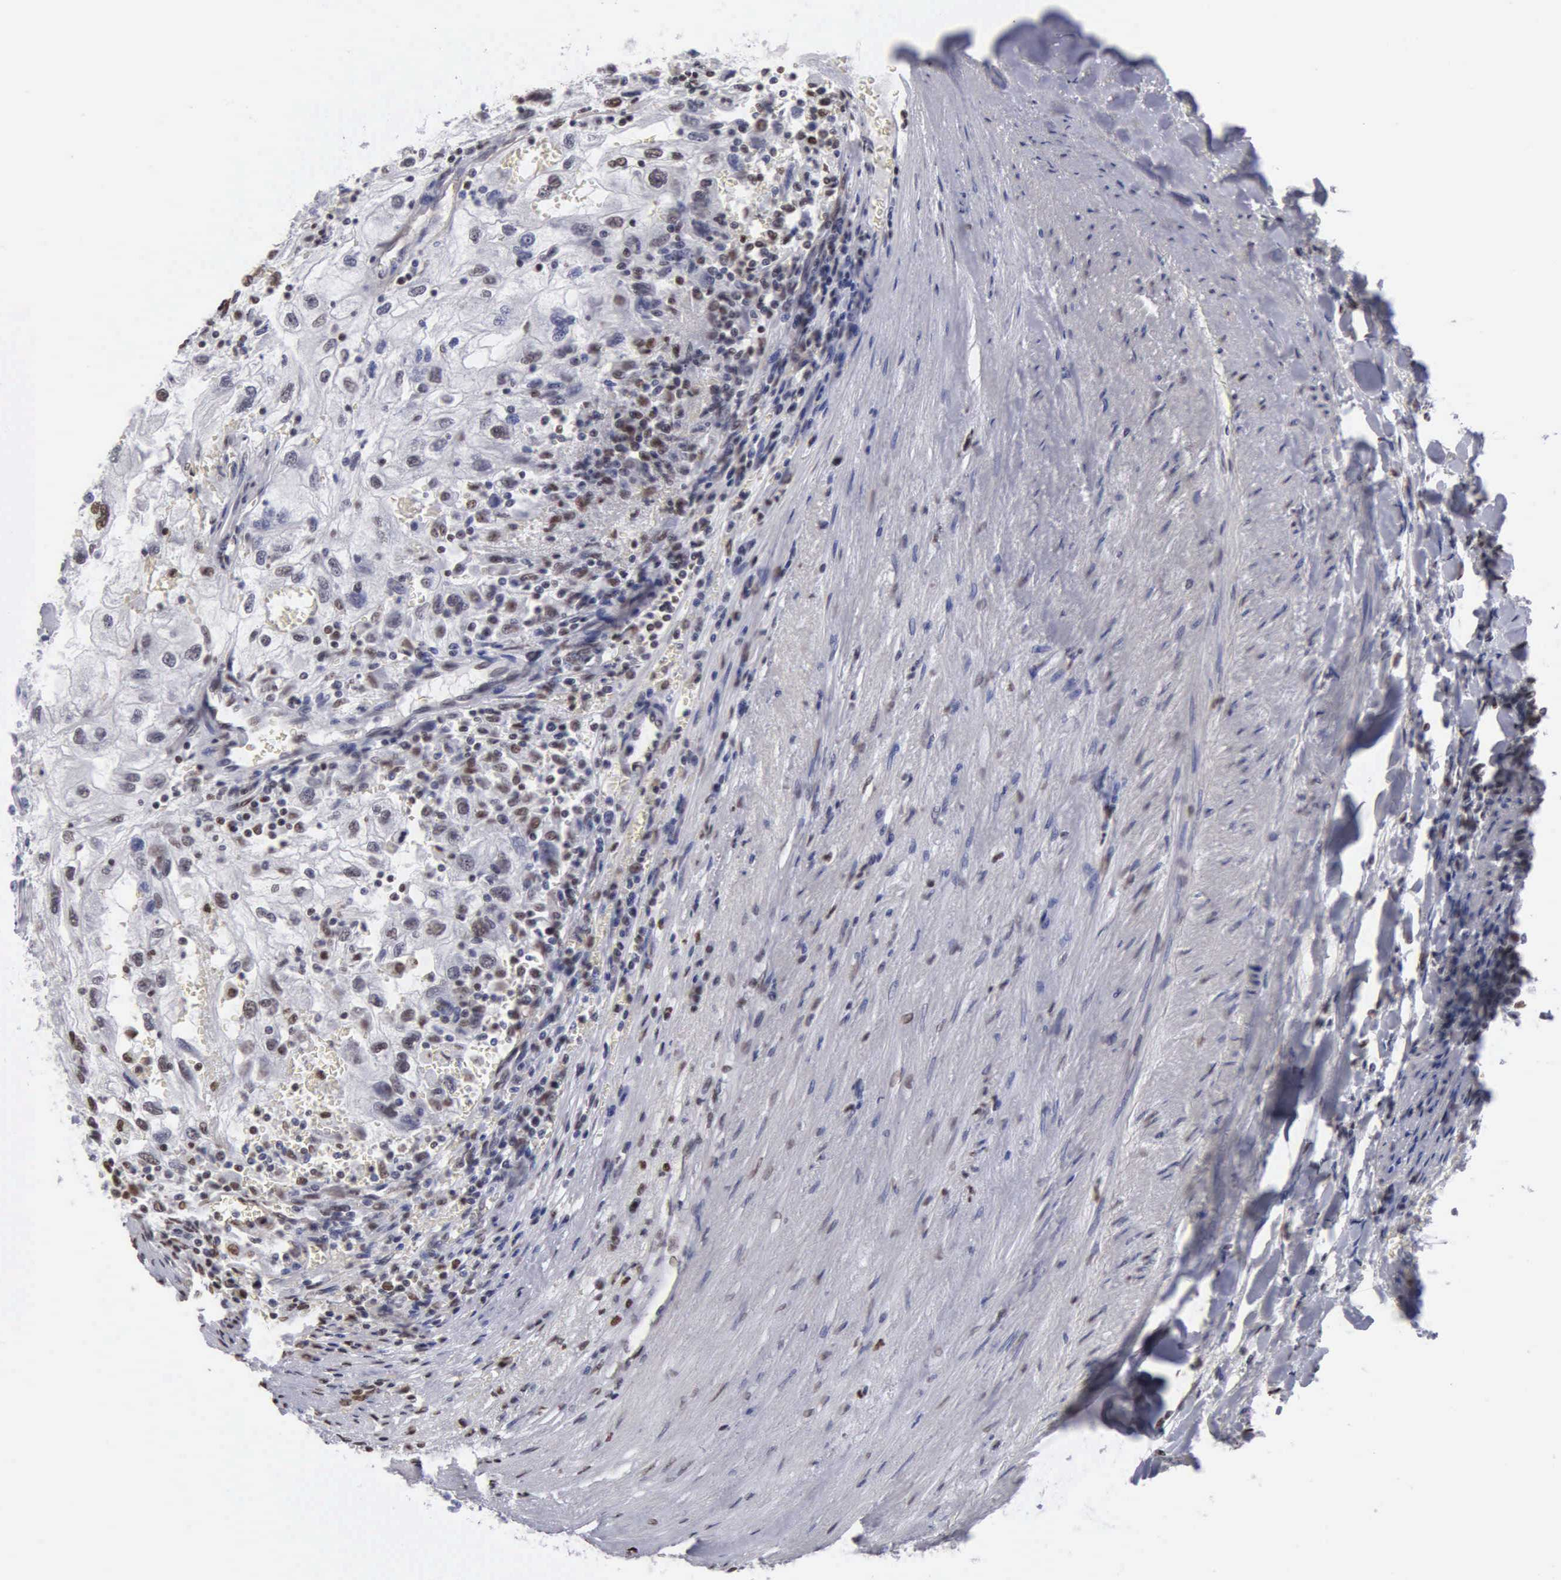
{"staining": {"intensity": "negative", "quantity": "none", "location": "none"}, "tissue": "renal cancer", "cell_type": "Tumor cells", "image_type": "cancer", "snomed": [{"axis": "morphology", "description": "Normal tissue, NOS"}, {"axis": "morphology", "description": "Adenocarcinoma, NOS"}, {"axis": "topography", "description": "Kidney"}], "caption": "A micrograph of renal cancer stained for a protein displays no brown staining in tumor cells. (Brightfield microscopy of DAB (3,3'-diaminobenzidine) immunohistochemistry (IHC) at high magnification).", "gene": "CCNG1", "patient": {"sex": "male", "age": 71}}